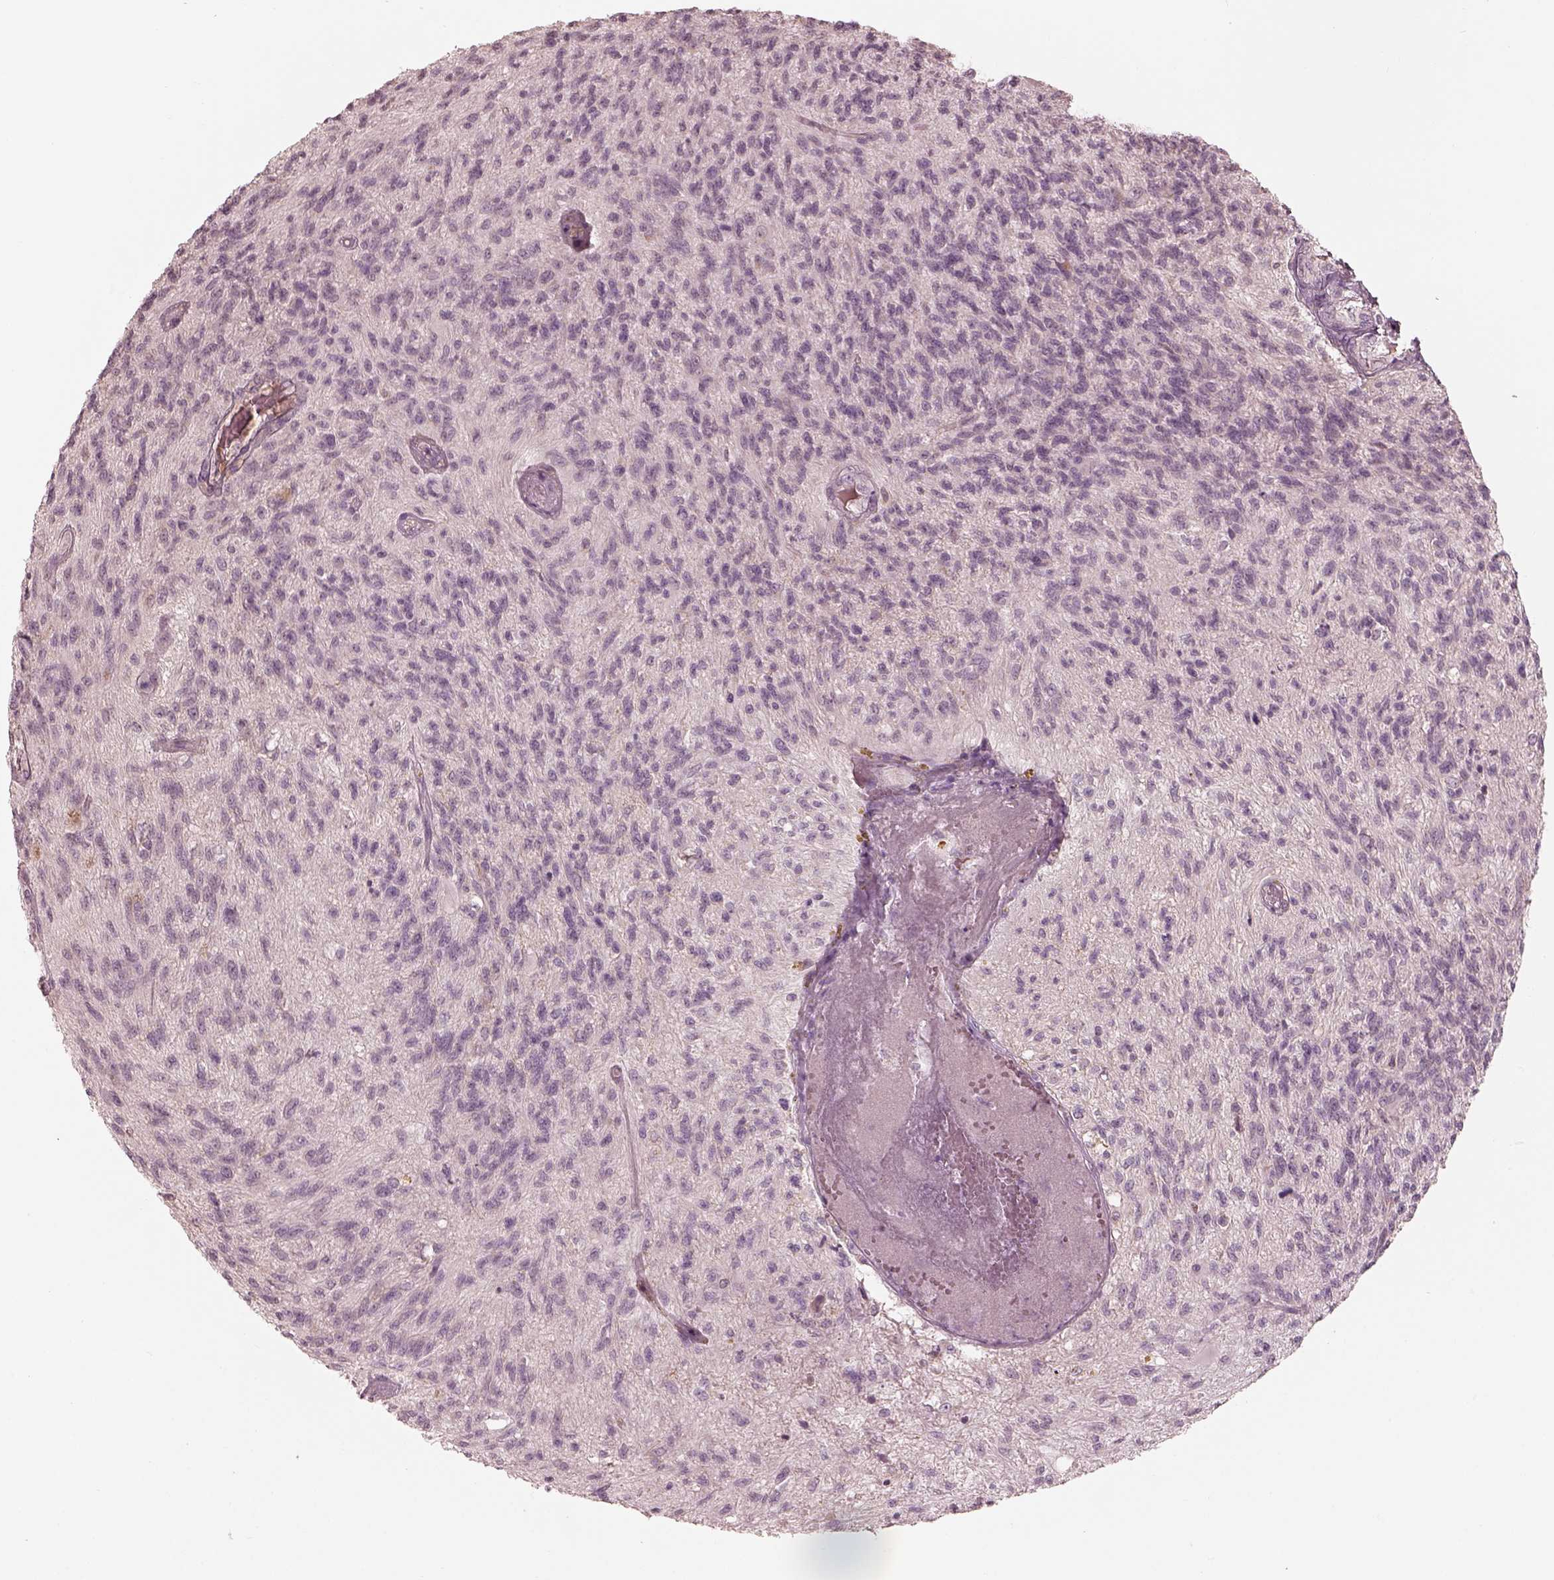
{"staining": {"intensity": "negative", "quantity": "none", "location": "none"}, "tissue": "glioma", "cell_type": "Tumor cells", "image_type": "cancer", "snomed": [{"axis": "morphology", "description": "Glioma, malignant, High grade"}, {"axis": "topography", "description": "Brain"}], "caption": "DAB immunohistochemical staining of glioma displays no significant expression in tumor cells.", "gene": "ANKLE1", "patient": {"sex": "male", "age": 56}}